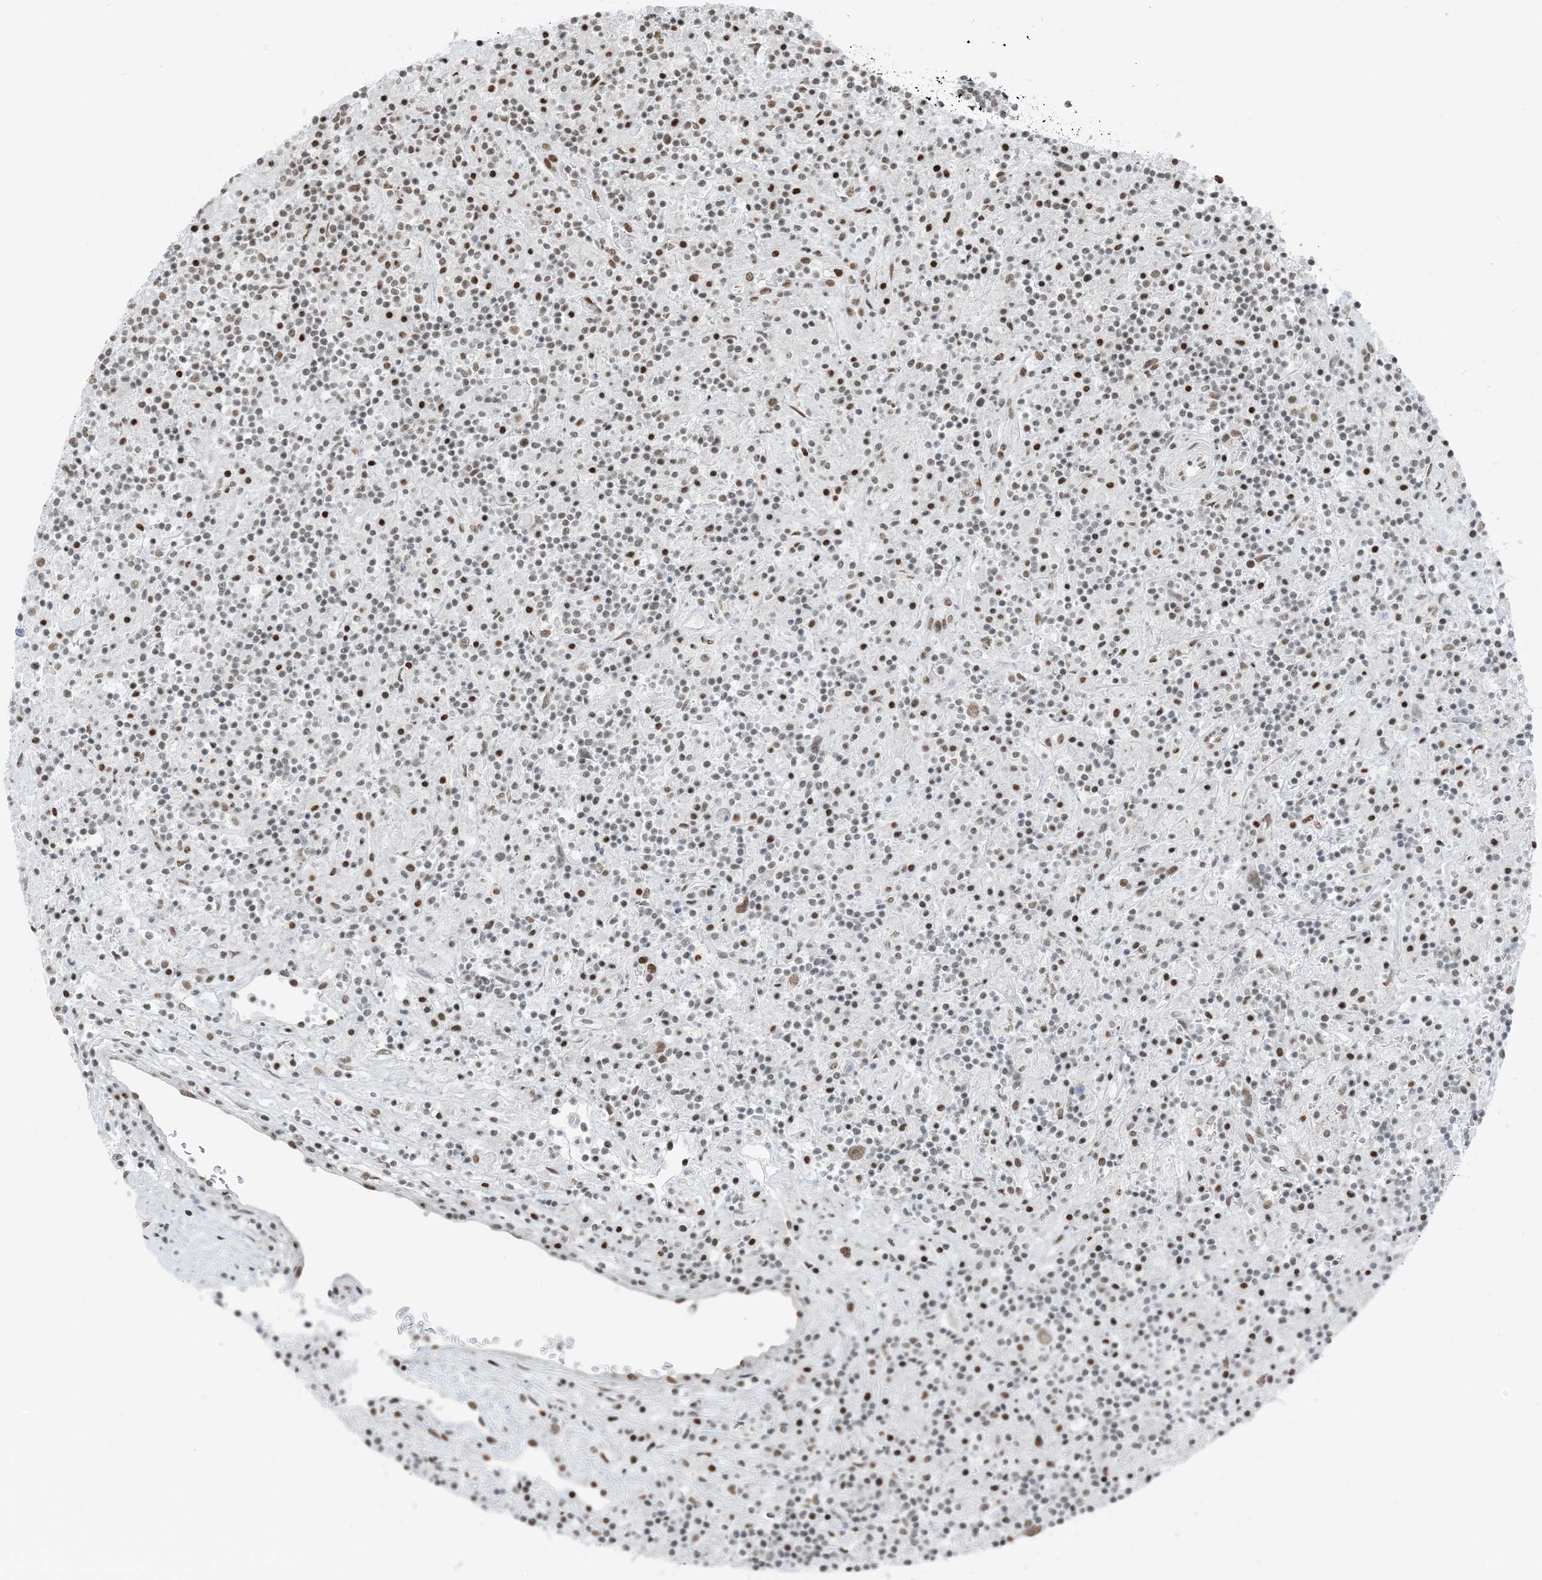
{"staining": {"intensity": "moderate", "quantity": ">75%", "location": "nuclear"}, "tissue": "lymphoma", "cell_type": "Tumor cells", "image_type": "cancer", "snomed": [{"axis": "morphology", "description": "Hodgkin's disease, NOS"}, {"axis": "topography", "description": "Lymph node"}], "caption": "Immunohistochemical staining of human Hodgkin's disease reveals medium levels of moderate nuclear protein staining in about >75% of tumor cells.", "gene": "ZNF500", "patient": {"sex": "male", "age": 70}}